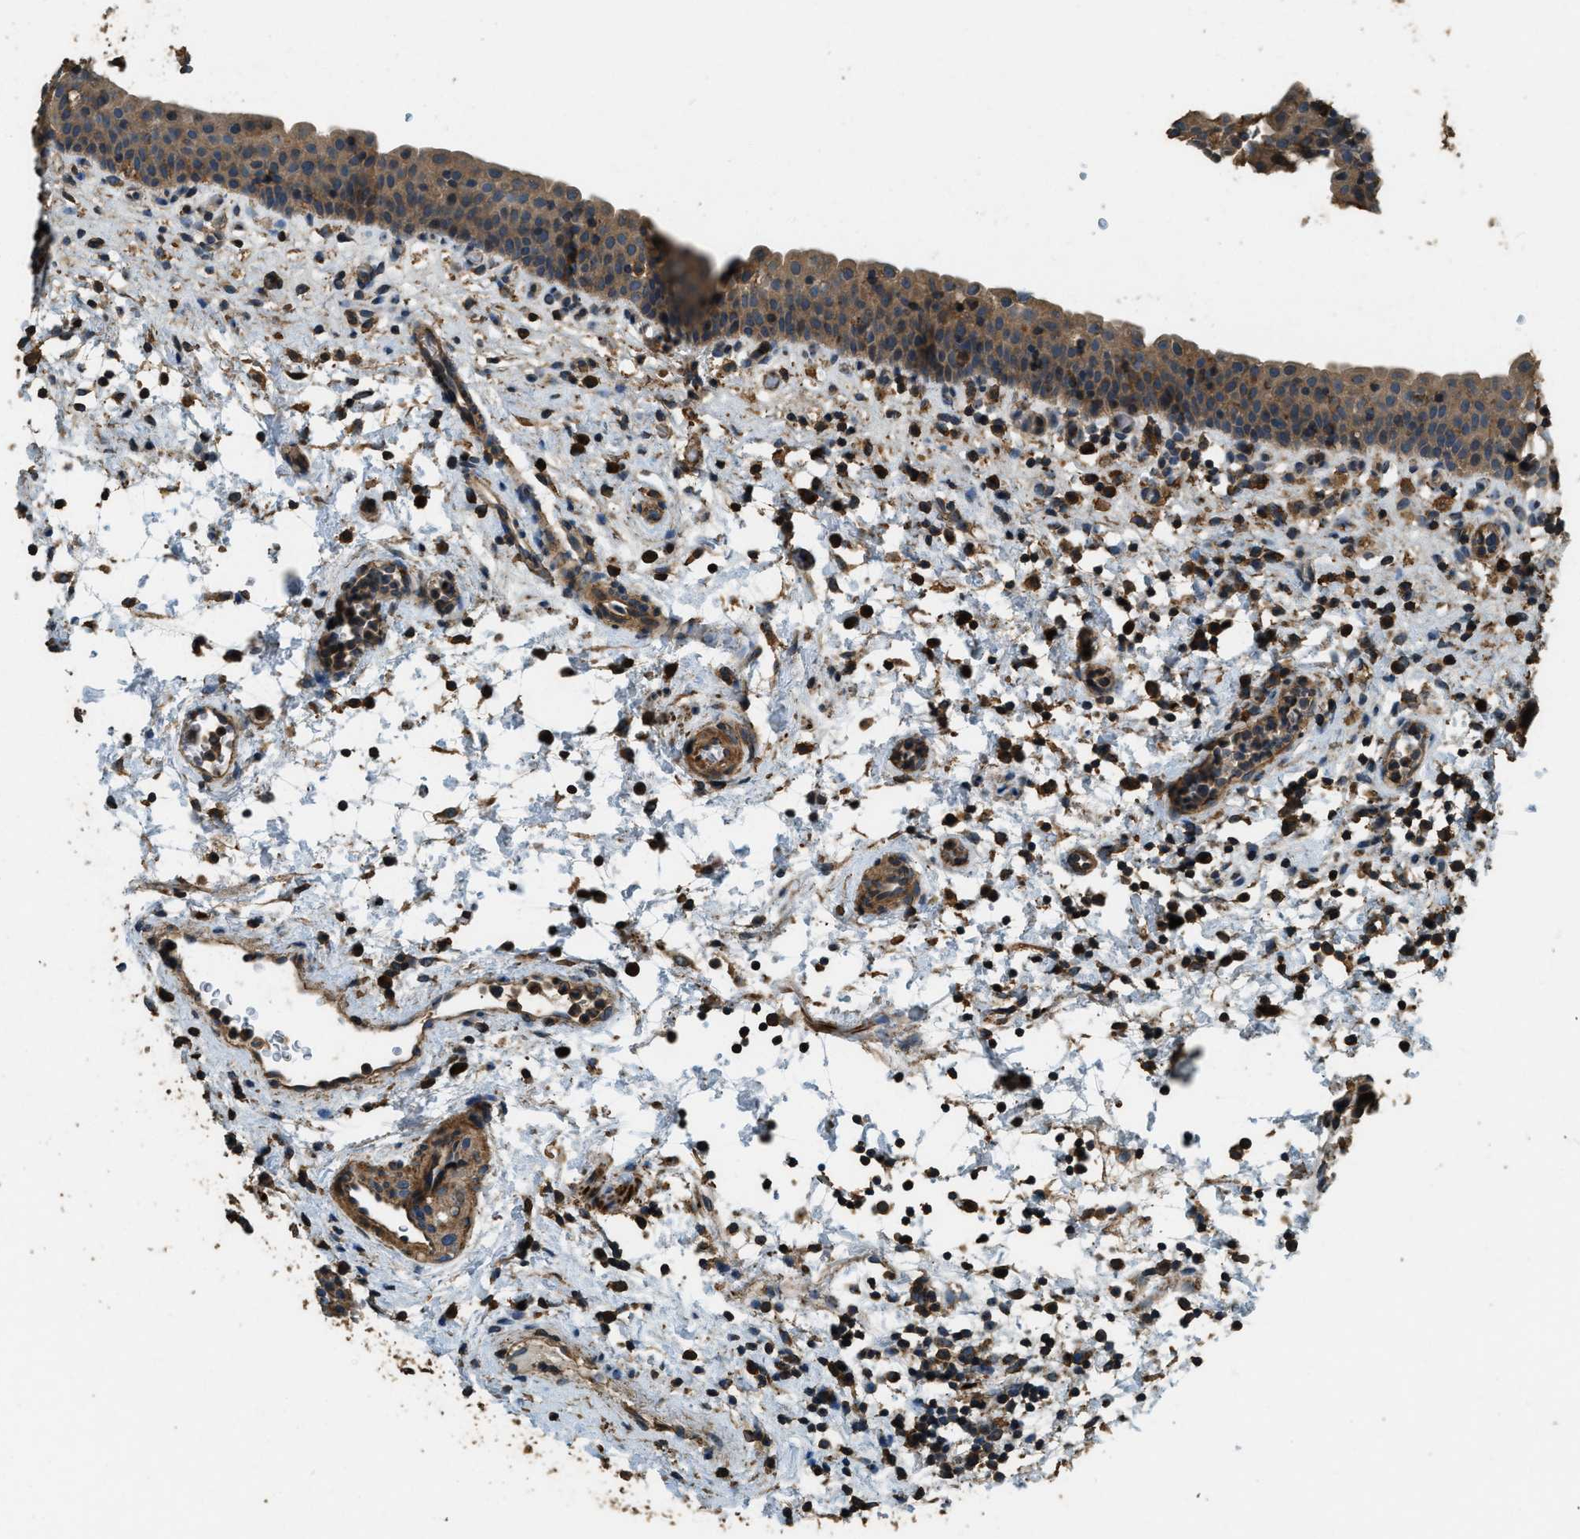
{"staining": {"intensity": "moderate", "quantity": ">75%", "location": "cytoplasmic/membranous"}, "tissue": "urinary bladder", "cell_type": "Urothelial cells", "image_type": "normal", "snomed": [{"axis": "morphology", "description": "Normal tissue, NOS"}, {"axis": "topography", "description": "Urinary bladder"}], "caption": "This photomicrograph reveals IHC staining of unremarkable urinary bladder, with medium moderate cytoplasmic/membranous staining in about >75% of urothelial cells.", "gene": "ERGIC1", "patient": {"sex": "male", "age": 37}}